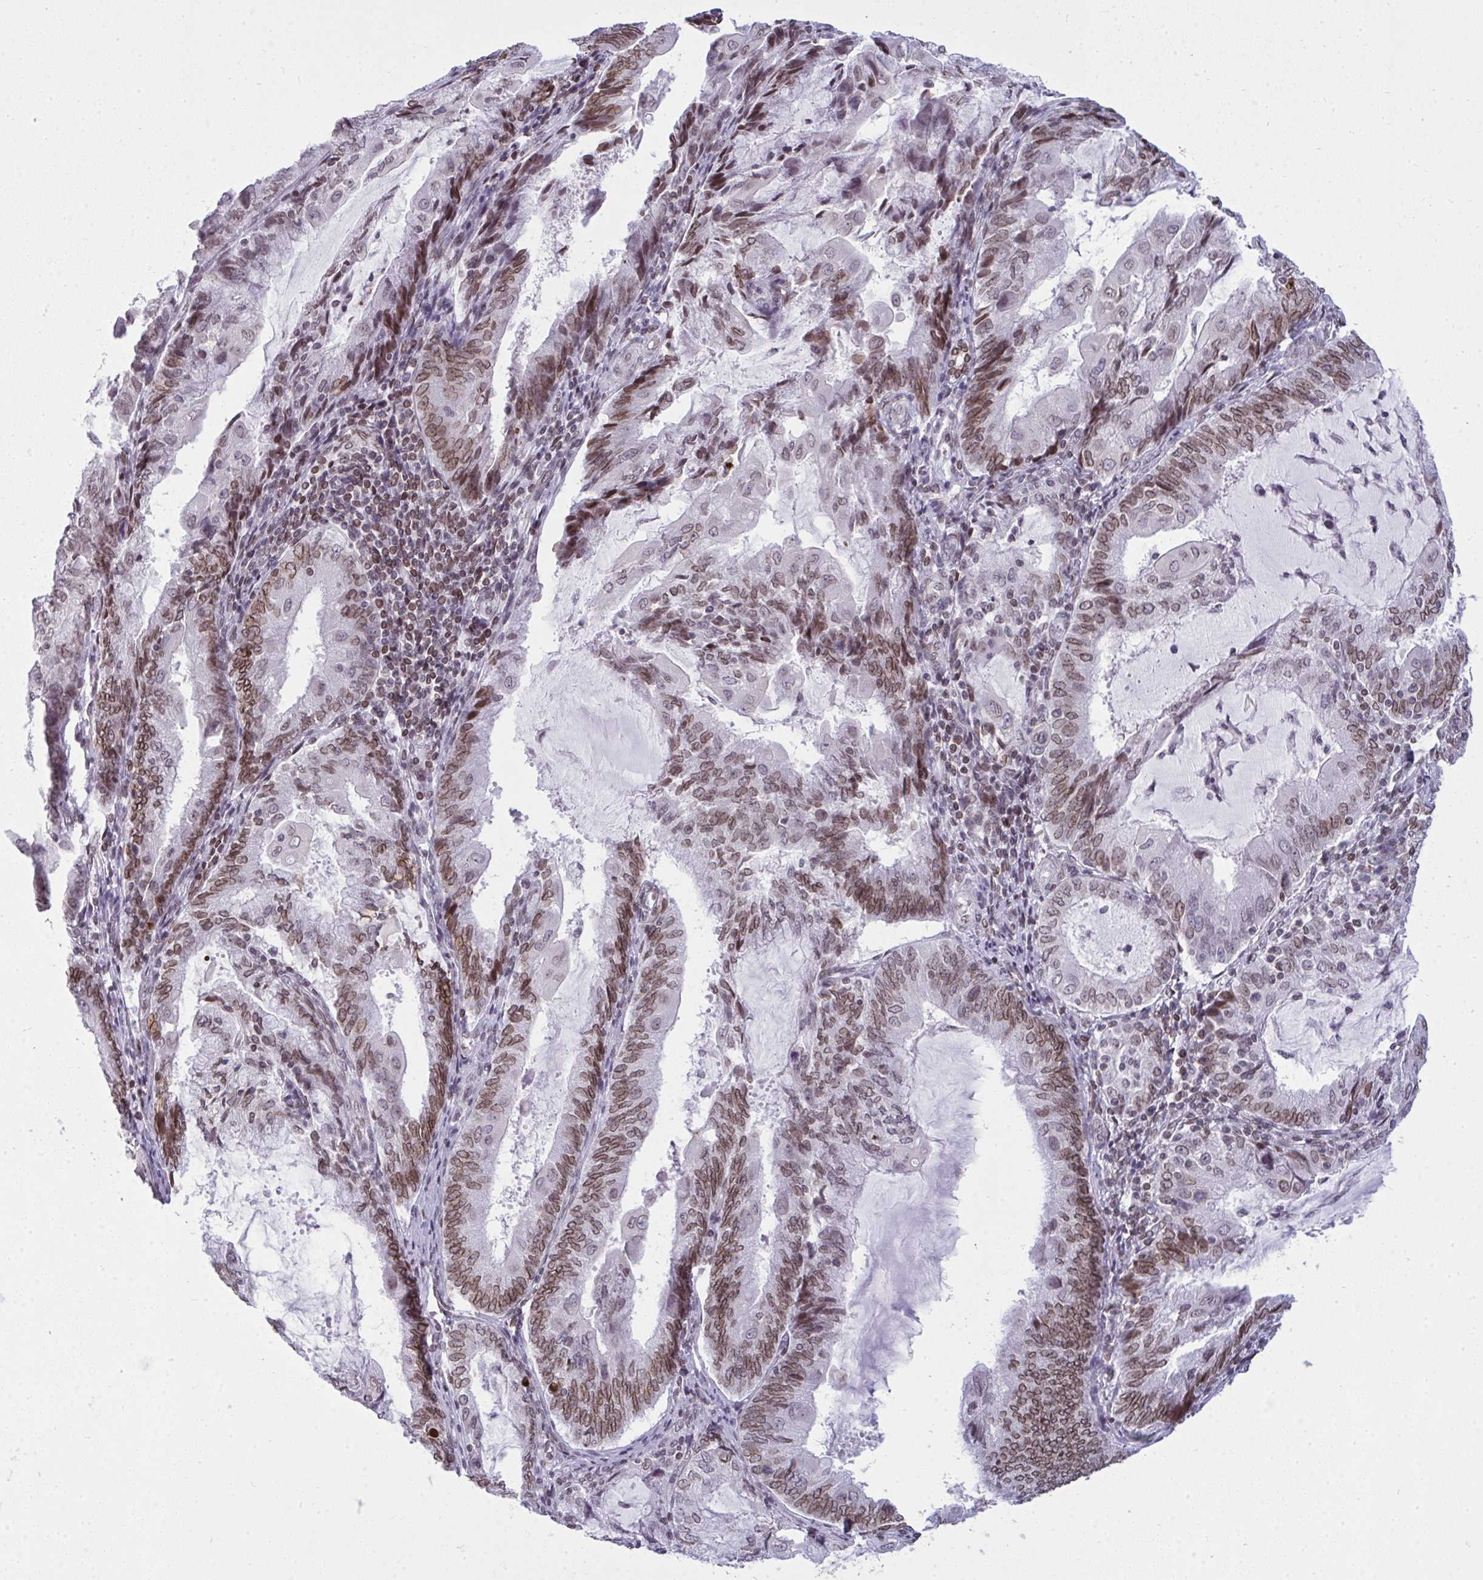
{"staining": {"intensity": "moderate", "quantity": "25%-75%", "location": "cytoplasmic/membranous,nuclear"}, "tissue": "endometrial cancer", "cell_type": "Tumor cells", "image_type": "cancer", "snomed": [{"axis": "morphology", "description": "Adenocarcinoma, NOS"}, {"axis": "topography", "description": "Endometrium"}], "caption": "Moderate cytoplasmic/membranous and nuclear positivity is present in approximately 25%-75% of tumor cells in endometrial cancer.", "gene": "LMNB2", "patient": {"sex": "female", "age": 81}}